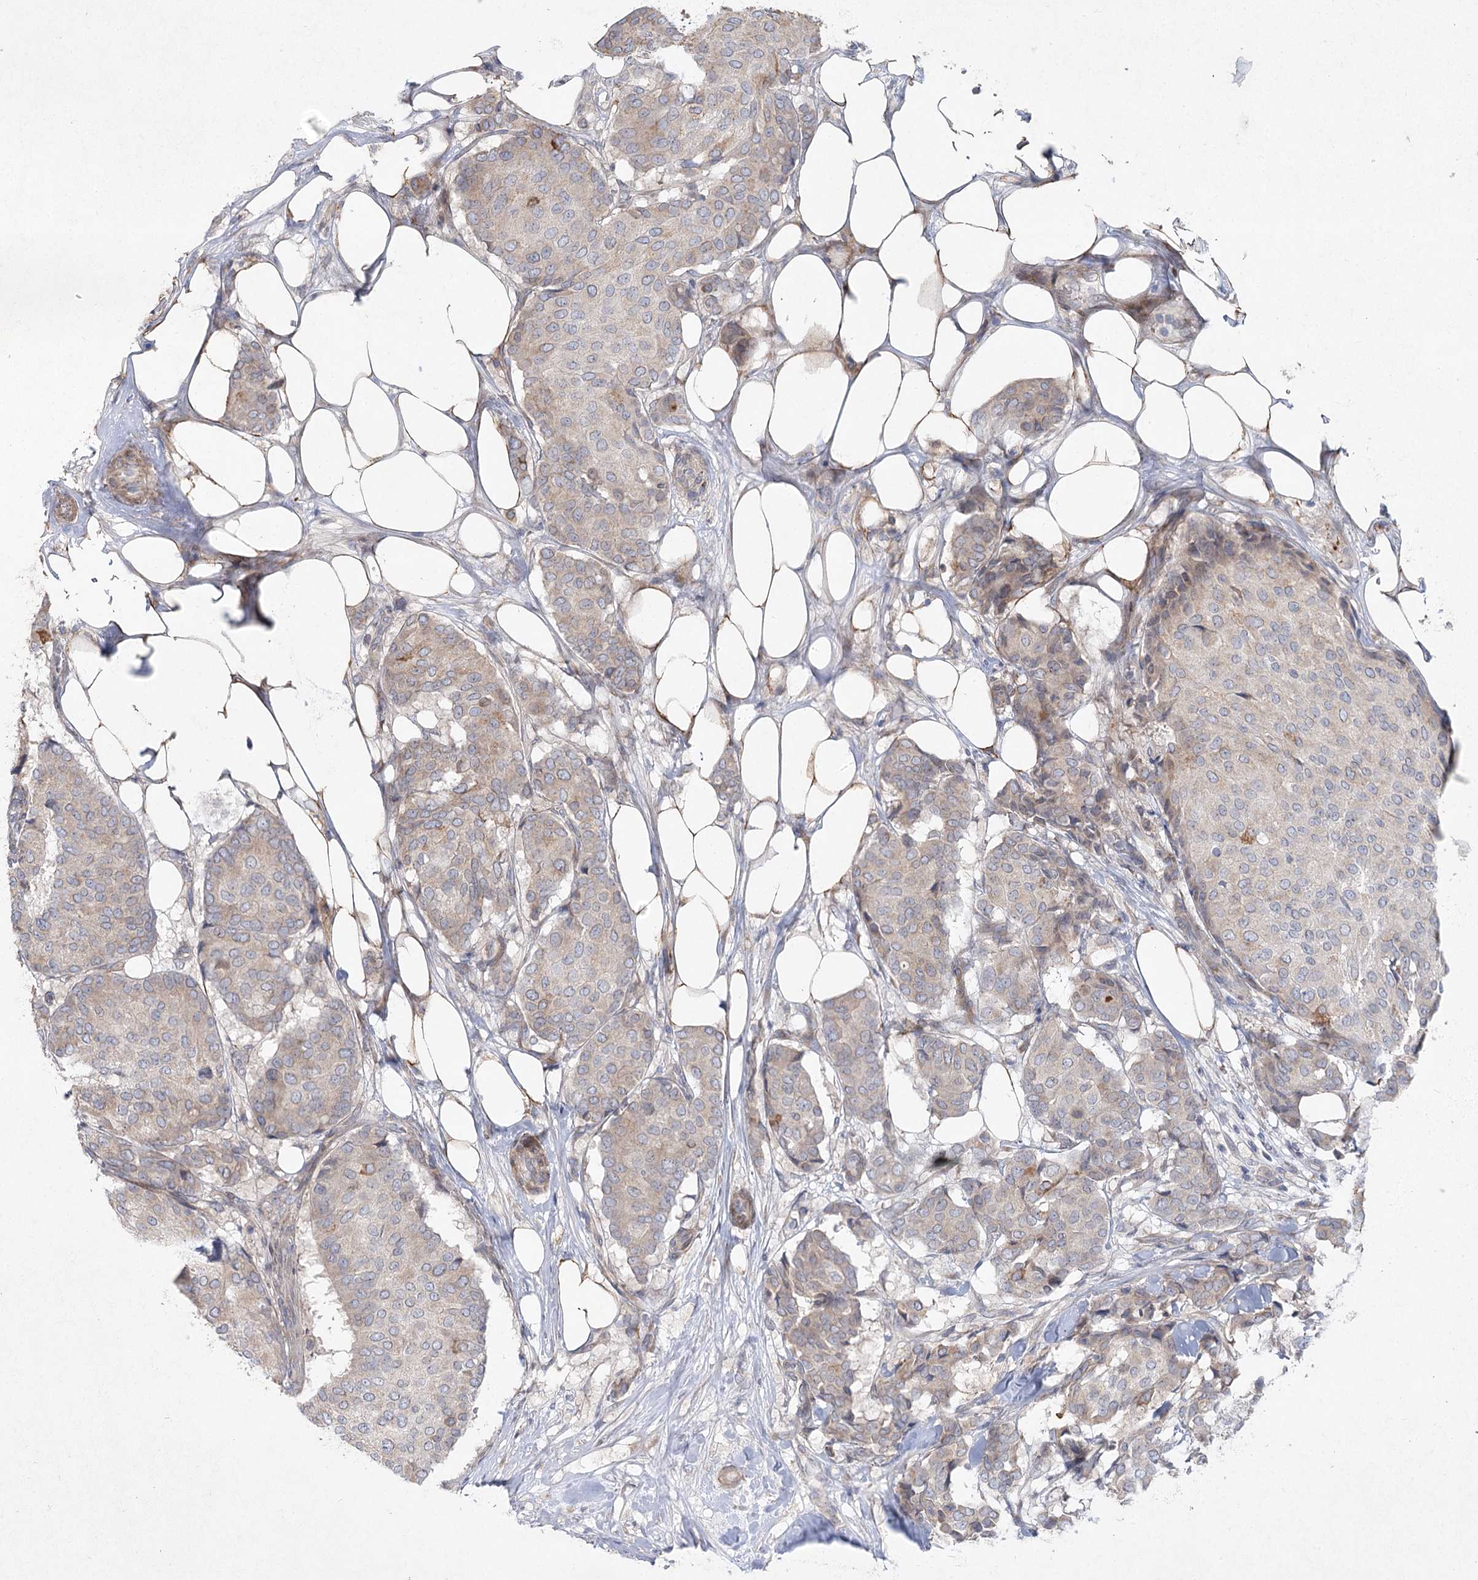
{"staining": {"intensity": "weak", "quantity": "<25%", "location": "cytoplasmic/membranous"}, "tissue": "breast cancer", "cell_type": "Tumor cells", "image_type": "cancer", "snomed": [{"axis": "morphology", "description": "Duct carcinoma"}, {"axis": "topography", "description": "Breast"}], "caption": "Tumor cells are negative for protein expression in human breast cancer.", "gene": "SH3BP5L", "patient": {"sex": "female", "age": 75}}